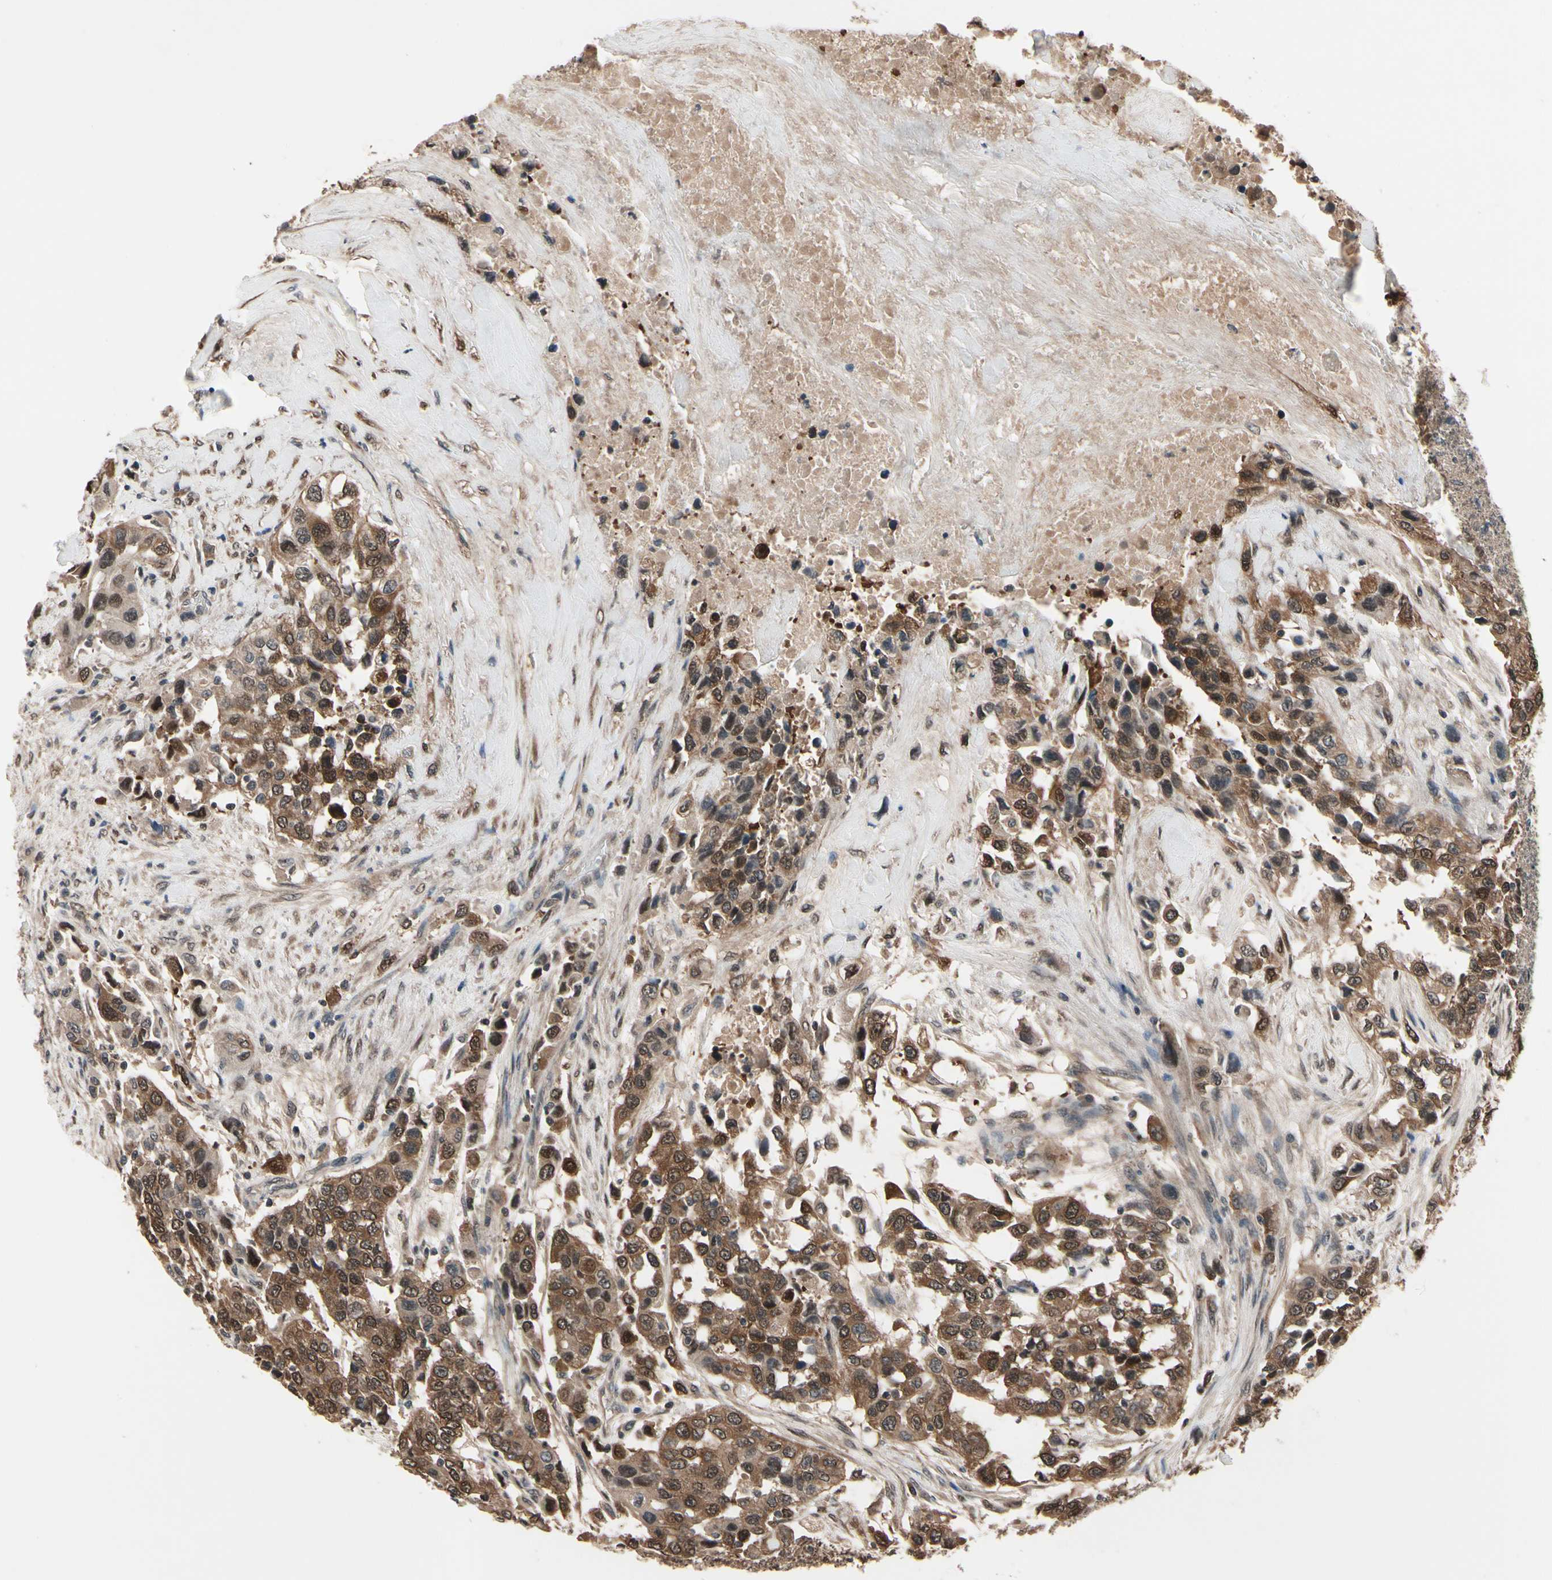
{"staining": {"intensity": "moderate", "quantity": ">75%", "location": "cytoplasmic/membranous,nuclear"}, "tissue": "urothelial cancer", "cell_type": "Tumor cells", "image_type": "cancer", "snomed": [{"axis": "morphology", "description": "Urothelial carcinoma, High grade"}, {"axis": "topography", "description": "Urinary bladder"}], "caption": "Immunohistochemical staining of urothelial cancer shows moderate cytoplasmic/membranous and nuclear protein expression in about >75% of tumor cells.", "gene": "PRDX6", "patient": {"sex": "female", "age": 80}}